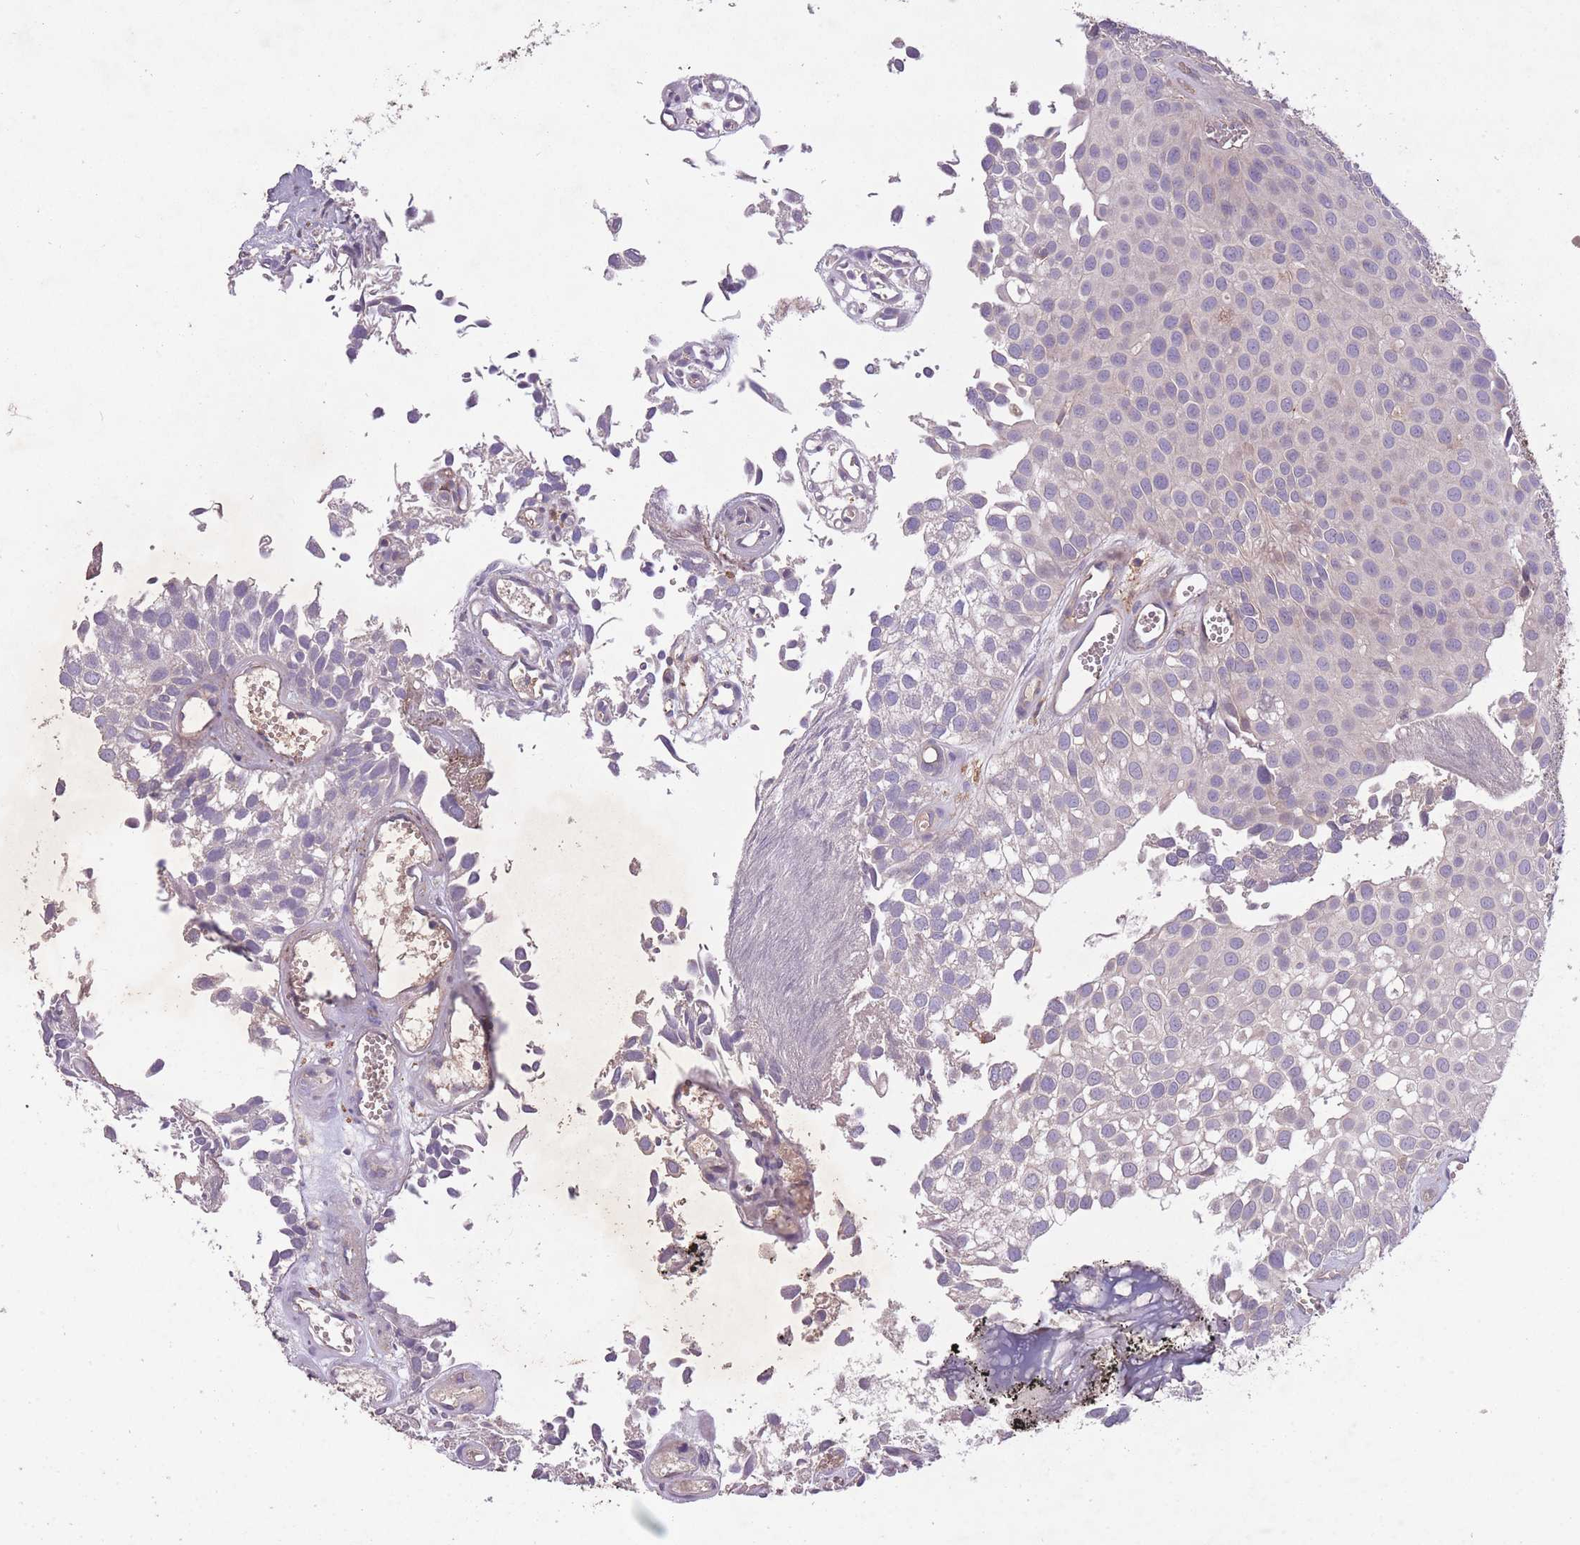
{"staining": {"intensity": "negative", "quantity": "none", "location": "none"}, "tissue": "urothelial cancer", "cell_type": "Tumor cells", "image_type": "cancer", "snomed": [{"axis": "morphology", "description": "Urothelial carcinoma, Low grade"}, {"axis": "topography", "description": "Urinary bladder"}], "caption": "A high-resolution image shows IHC staining of urothelial carcinoma (low-grade), which reveals no significant expression in tumor cells.", "gene": "OR2V2", "patient": {"sex": "male", "age": 88}}